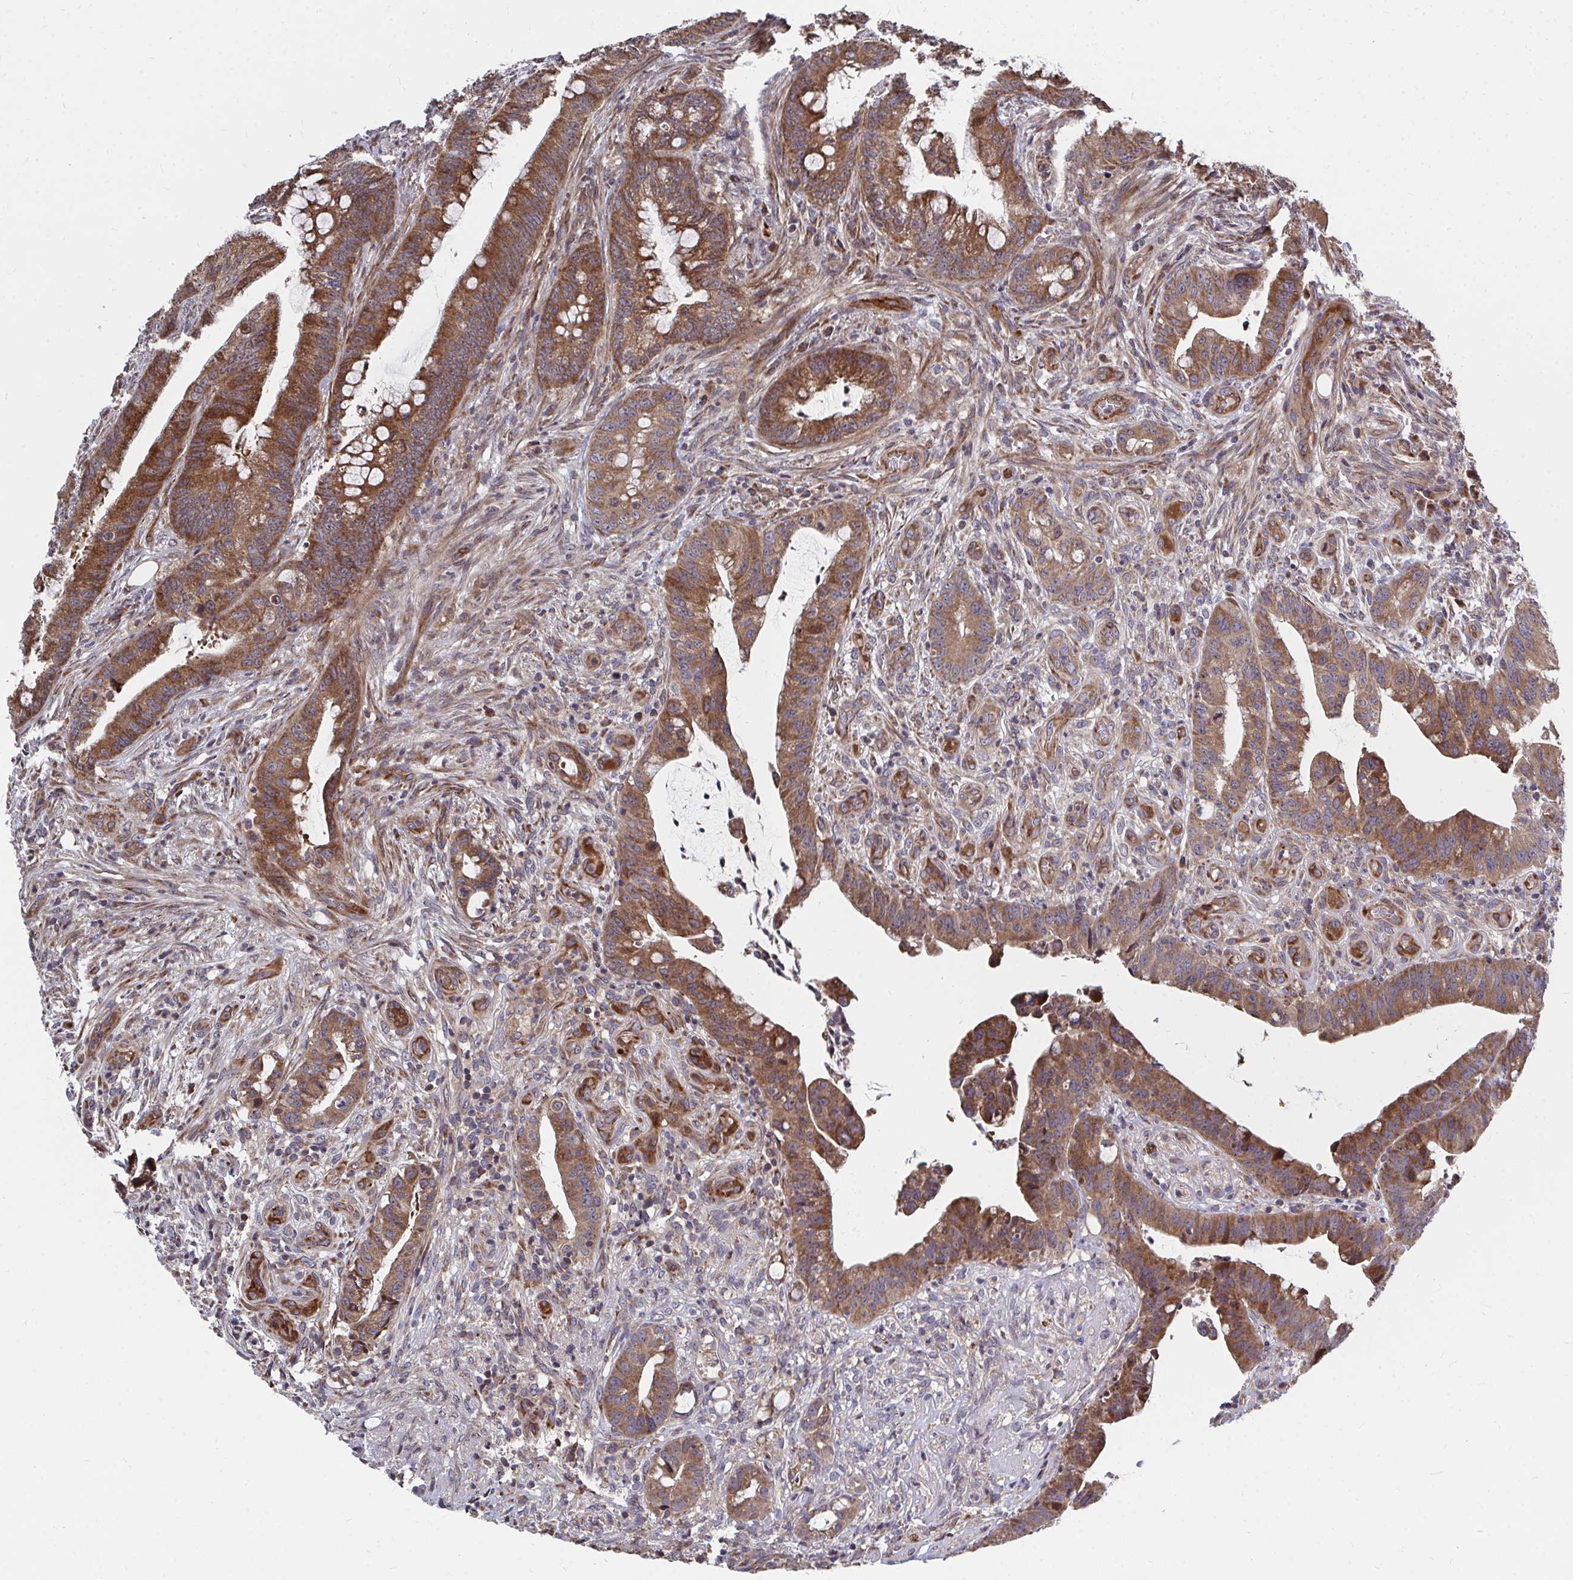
{"staining": {"intensity": "strong", "quantity": ">75%", "location": "cytoplasmic/membranous"}, "tissue": "colorectal cancer", "cell_type": "Tumor cells", "image_type": "cancer", "snomed": [{"axis": "morphology", "description": "Adenocarcinoma, NOS"}, {"axis": "topography", "description": "Colon"}], "caption": "Immunohistochemistry photomicrograph of human colorectal cancer stained for a protein (brown), which shows high levels of strong cytoplasmic/membranous expression in about >75% of tumor cells.", "gene": "FAM89A", "patient": {"sex": "male", "age": 62}}